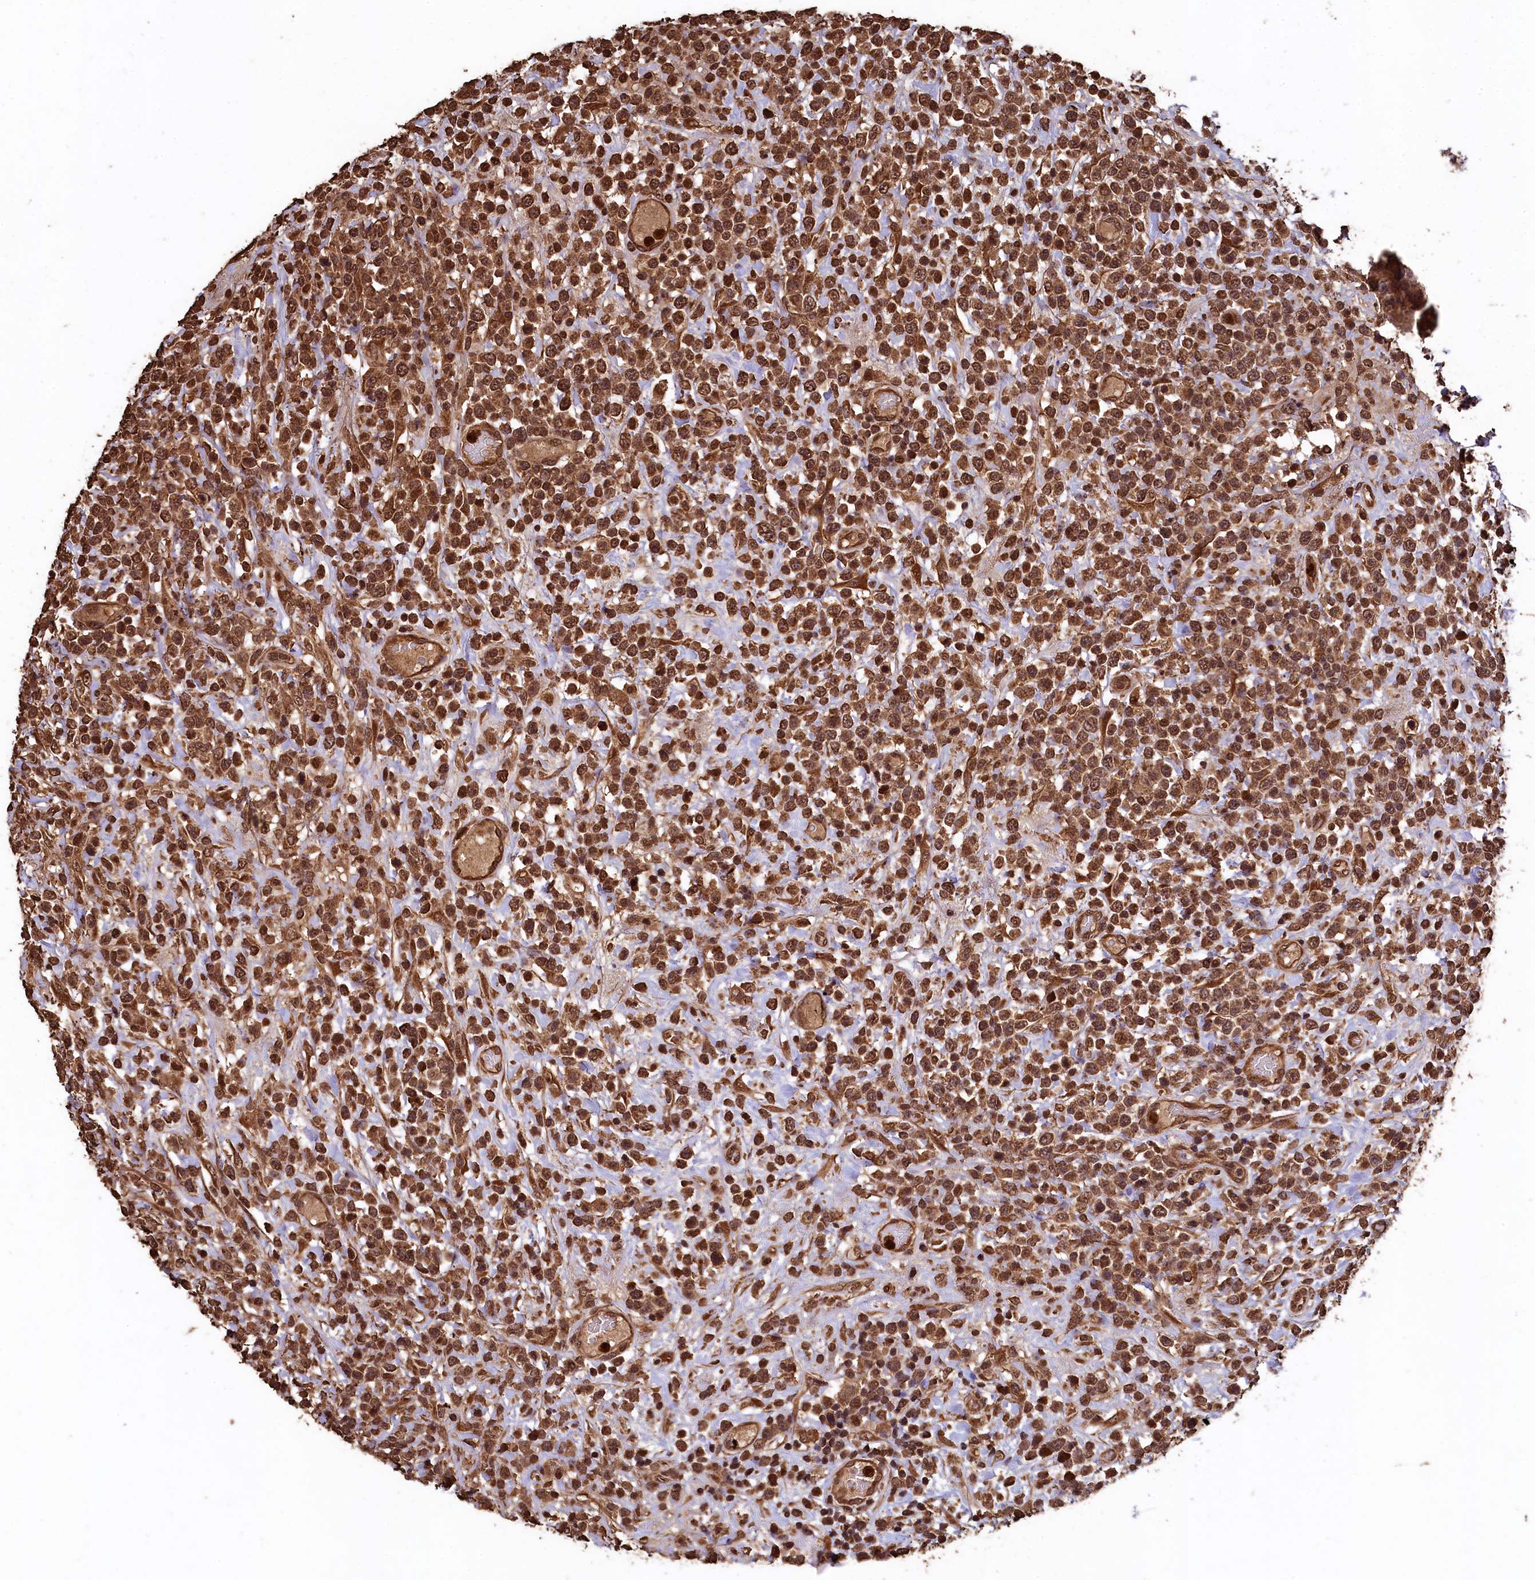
{"staining": {"intensity": "moderate", "quantity": ">75%", "location": "cytoplasmic/membranous,nuclear"}, "tissue": "lymphoma", "cell_type": "Tumor cells", "image_type": "cancer", "snomed": [{"axis": "morphology", "description": "Malignant lymphoma, non-Hodgkin's type, High grade"}, {"axis": "topography", "description": "Colon"}], "caption": "Immunohistochemical staining of human lymphoma displays medium levels of moderate cytoplasmic/membranous and nuclear expression in about >75% of tumor cells. (DAB IHC, brown staining for protein, blue staining for nuclei).", "gene": "CEP57L1", "patient": {"sex": "female", "age": 53}}